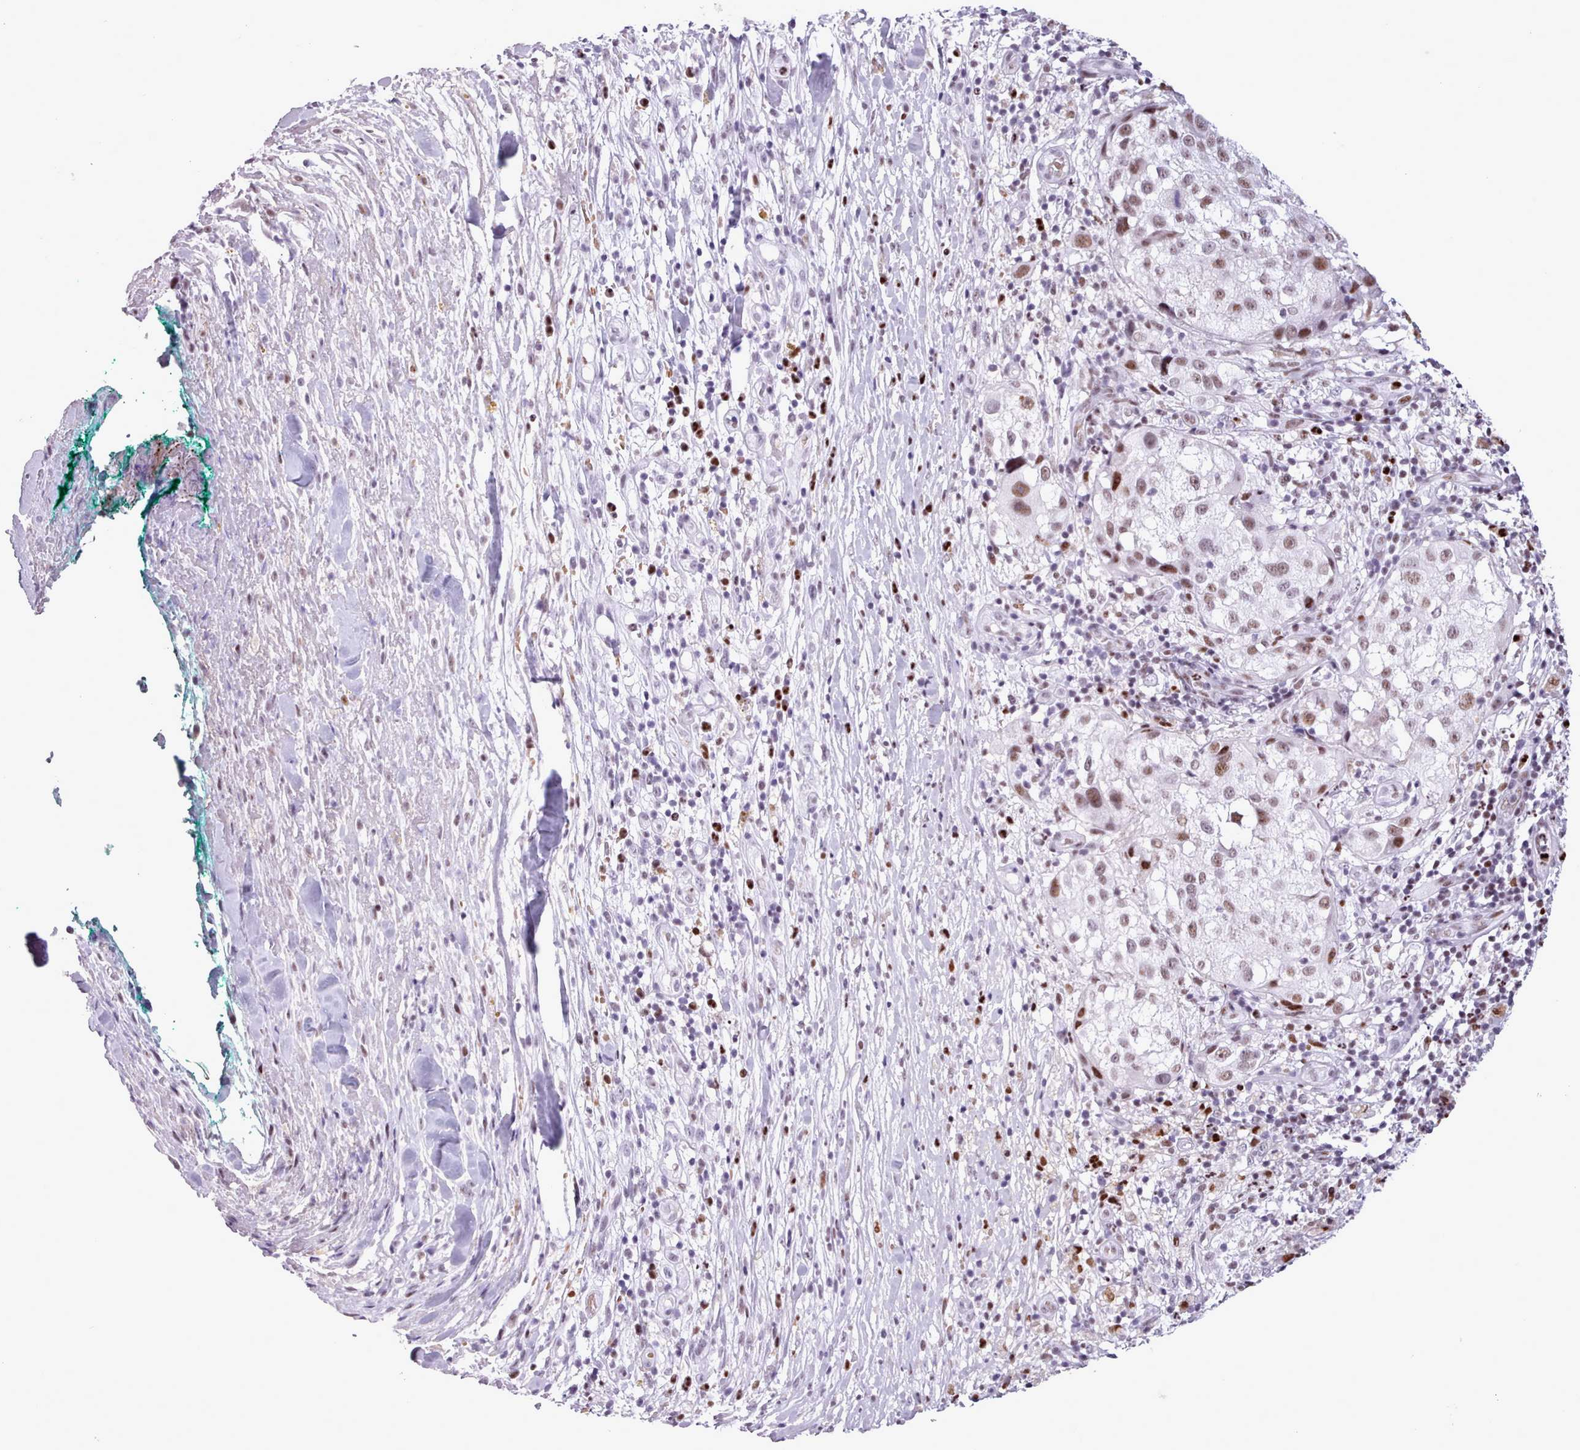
{"staining": {"intensity": "moderate", "quantity": ">75%", "location": "nuclear"}, "tissue": "melanoma", "cell_type": "Tumor cells", "image_type": "cancer", "snomed": [{"axis": "morphology", "description": "Normal morphology"}, {"axis": "morphology", "description": "Malignant melanoma, NOS"}, {"axis": "topography", "description": "Skin"}], "caption": "DAB (3,3'-diaminobenzidine) immunohistochemical staining of melanoma exhibits moderate nuclear protein positivity in approximately >75% of tumor cells.", "gene": "SRSF4", "patient": {"sex": "female", "age": 72}}